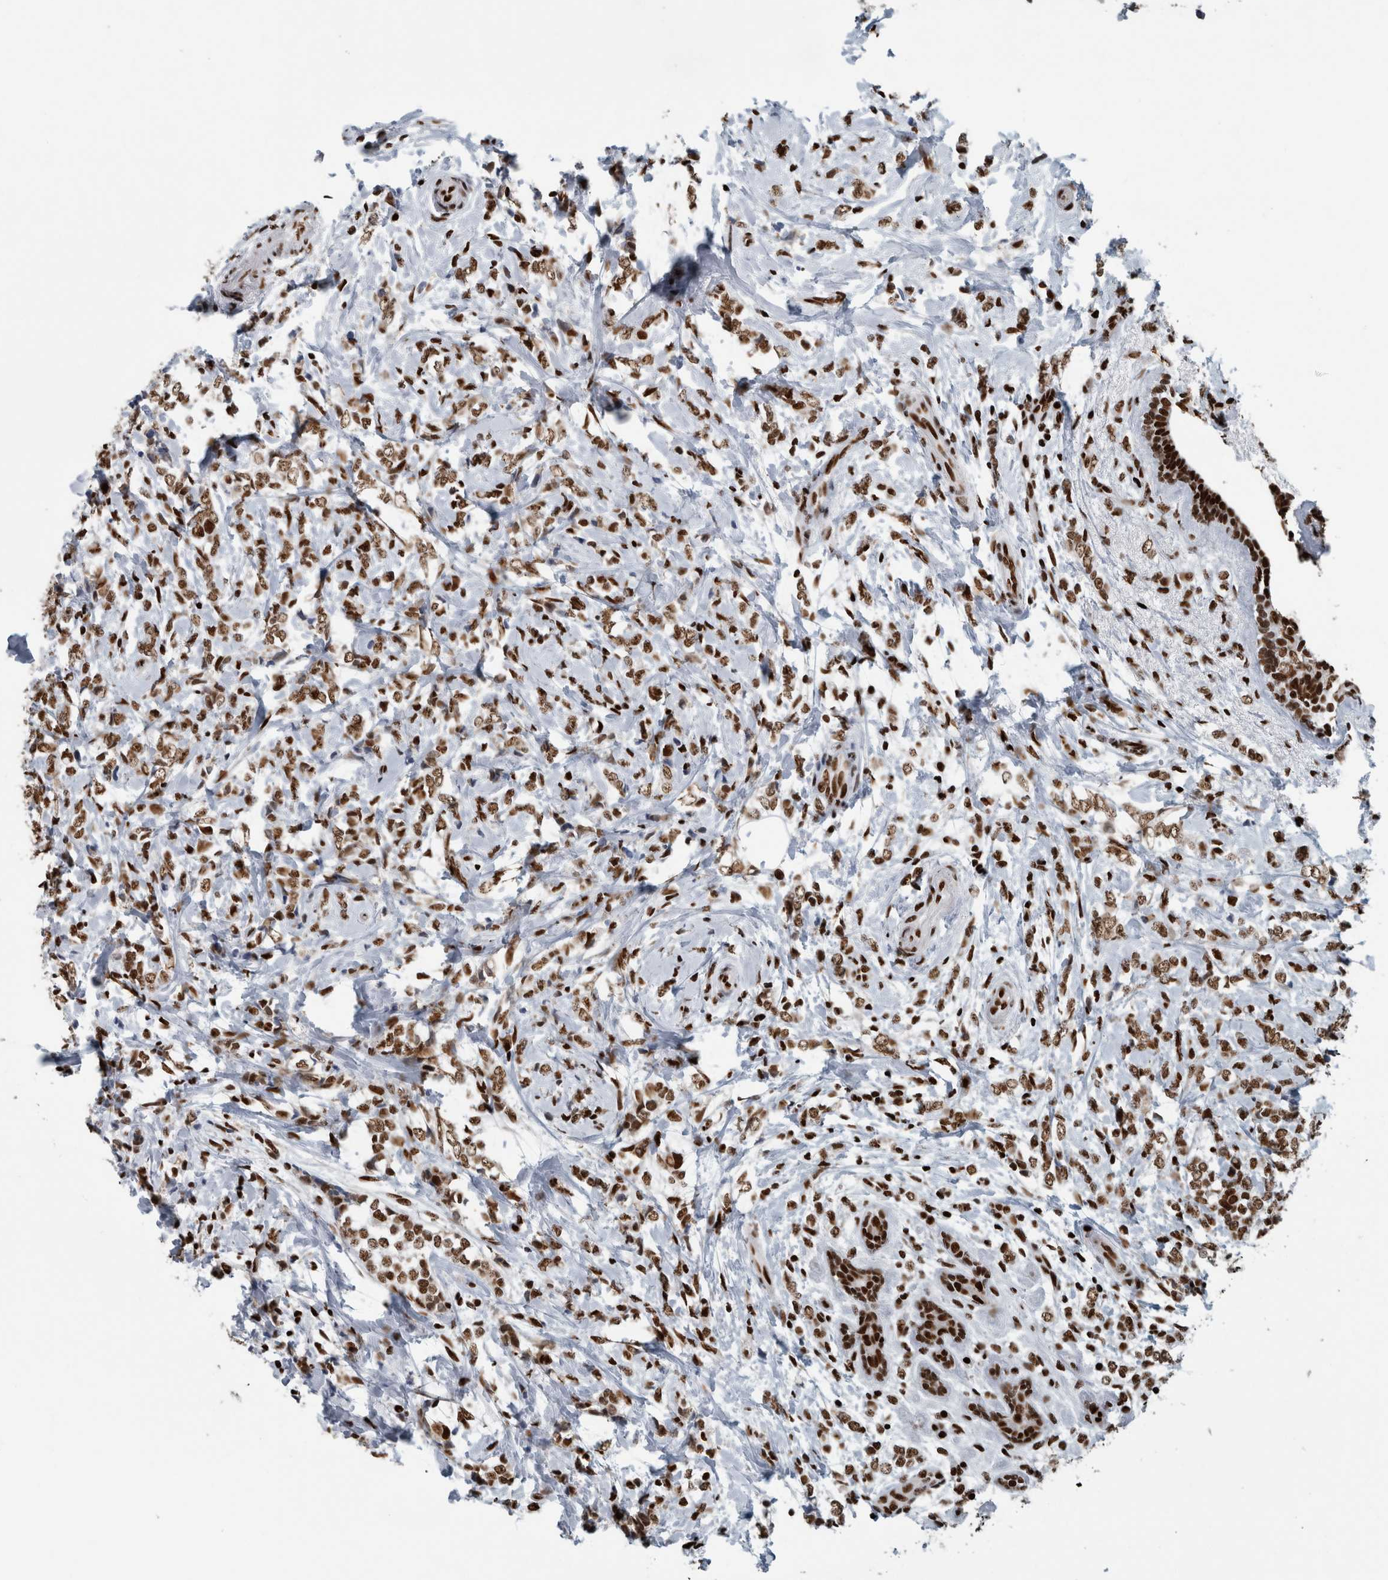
{"staining": {"intensity": "moderate", "quantity": ">75%", "location": "nuclear"}, "tissue": "breast cancer", "cell_type": "Tumor cells", "image_type": "cancer", "snomed": [{"axis": "morphology", "description": "Normal tissue, NOS"}, {"axis": "morphology", "description": "Lobular carcinoma"}, {"axis": "topography", "description": "Breast"}], "caption": "Breast cancer stained with a protein marker demonstrates moderate staining in tumor cells.", "gene": "DNMT3A", "patient": {"sex": "female", "age": 47}}